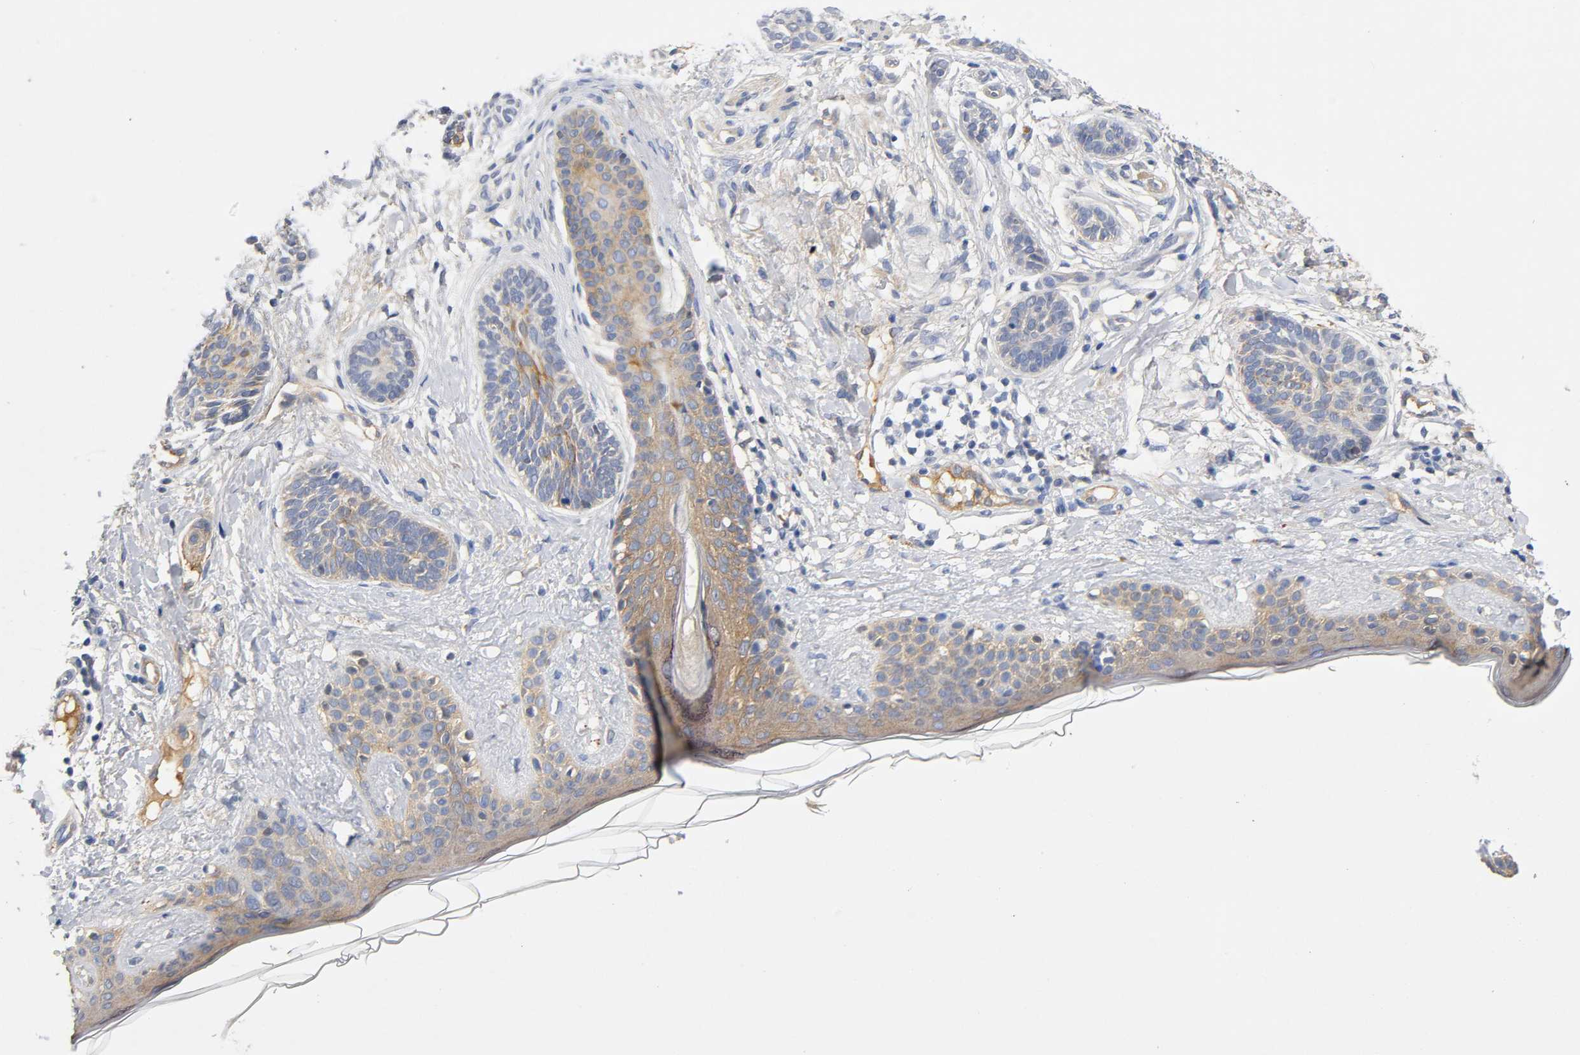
{"staining": {"intensity": "moderate", "quantity": "25%-75%", "location": "cytoplasmic/membranous"}, "tissue": "skin cancer", "cell_type": "Tumor cells", "image_type": "cancer", "snomed": [{"axis": "morphology", "description": "Normal tissue, NOS"}, {"axis": "morphology", "description": "Basal cell carcinoma"}, {"axis": "topography", "description": "Skin"}], "caption": "Protein staining by immunohistochemistry demonstrates moderate cytoplasmic/membranous expression in about 25%-75% of tumor cells in basal cell carcinoma (skin).", "gene": "TNC", "patient": {"sex": "male", "age": 63}}